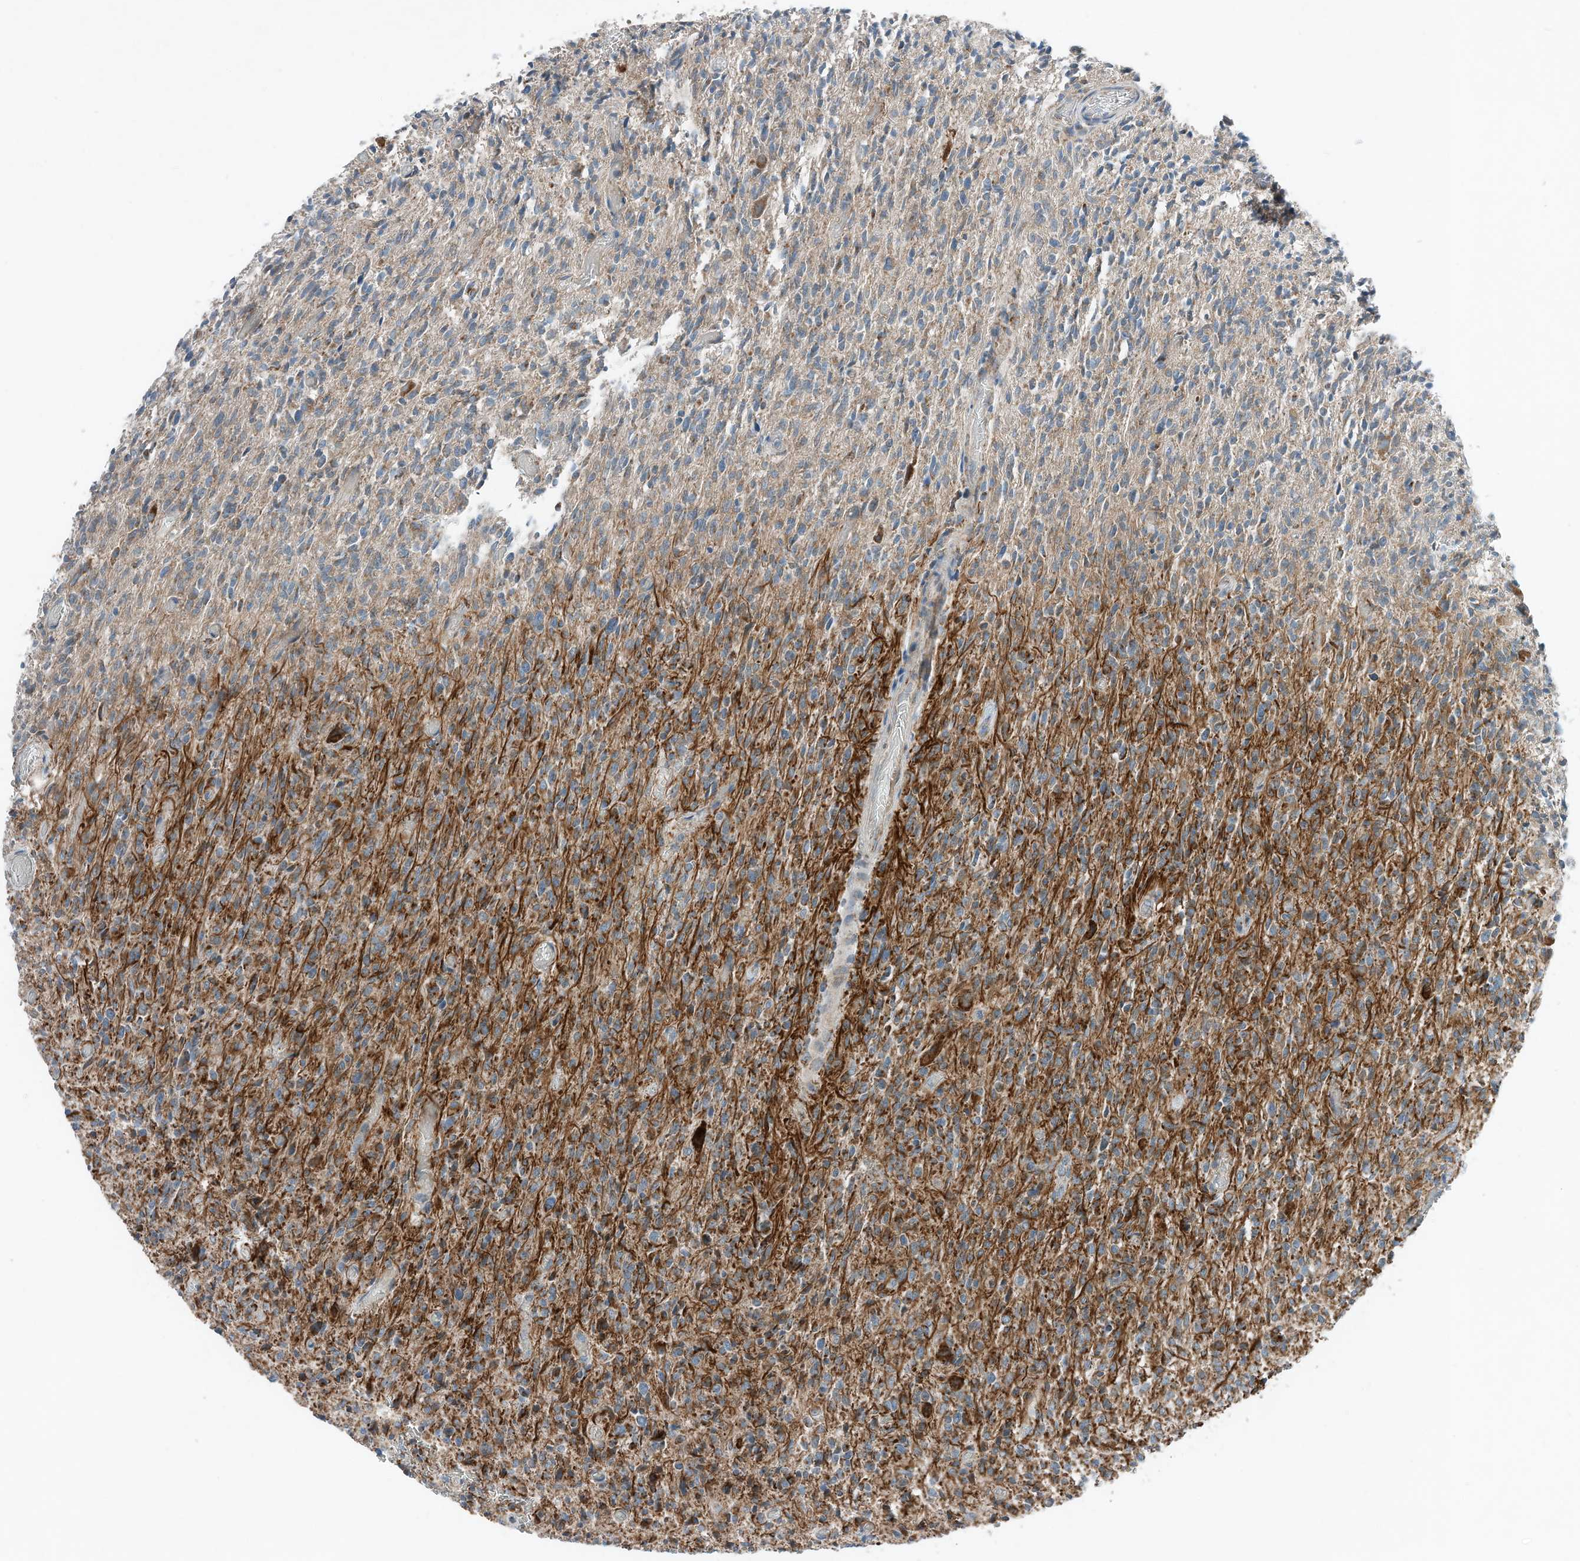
{"staining": {"intensity": "moderate", "quantity": "25%-75%", "location": "cytoplasmic/membranous"}, "tissue": "glioma", "cell_type": "Tumor cells", "image_type": "cancer", "snomed": [{"axis": "morphology", "description": "Glioma, malignant, High grade"}, {"axis": "topography", "description": "Brain"}], "caption": "This is a histology image of IHC staining of malignant glioma (high-grade), which shows moderate positivity in the cytoplasmic/membranous of tumor cells.", "gene": "RMND1", "patient": {"sex": "female", "age": 57}}